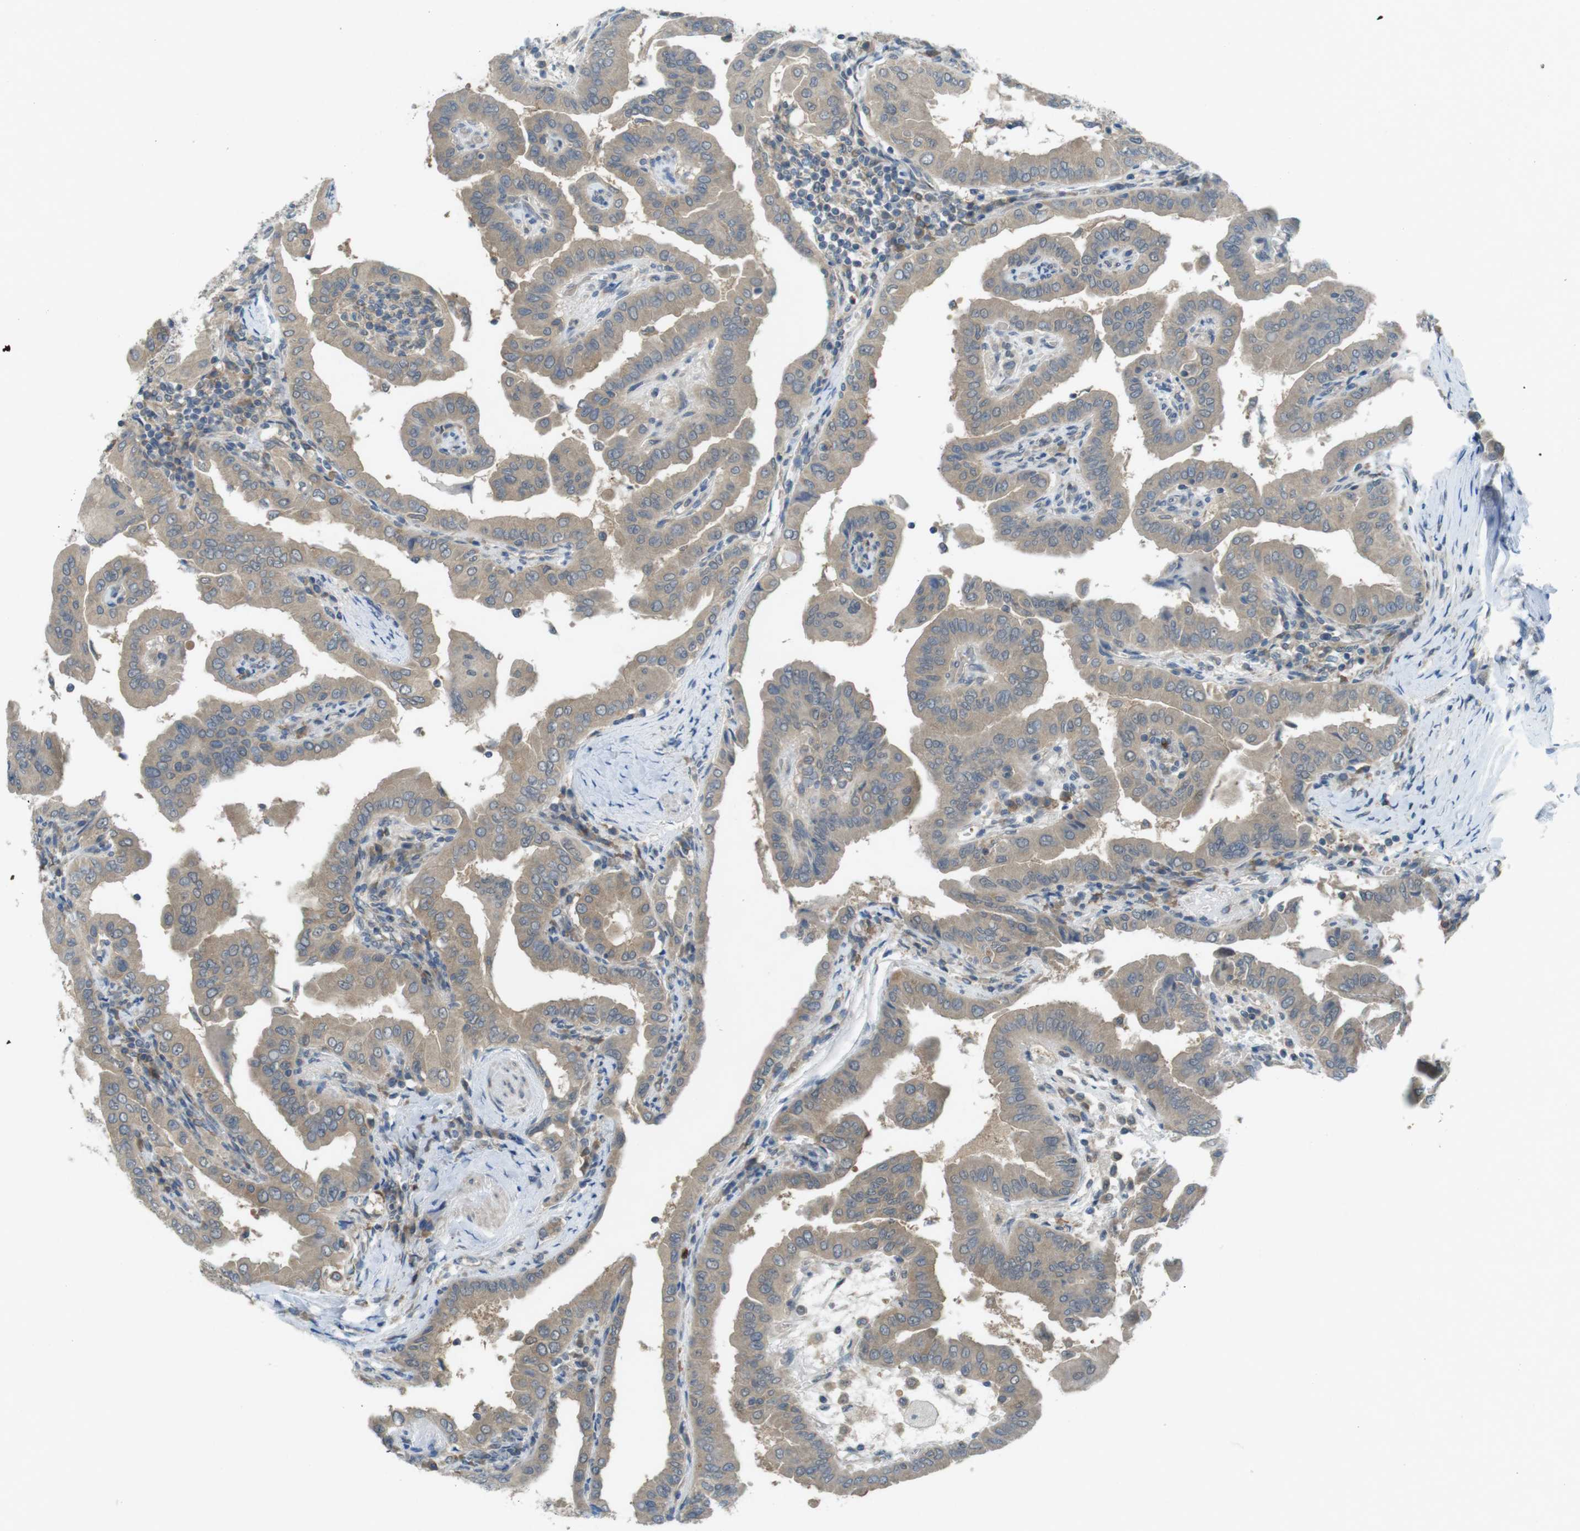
{"staining": {"intensity": "weak", "quantity": ">75%", "location": "cytoplasmic/membranous"}, "tissue": "thyroid cancer", "cell_type": "Tumor cells", "image_type": "cancer", "snomed": [{"axis": "morphology", "description": "Papillary adenocarcinoma, NOS"}, {"axis": "topography", "description": "Thyroid gland"}], "caption": "Thyroid papillary adenocarcinoma tissue demonstrates weak cytoplasmic/membranous expression in approximately >75% of tumor cells, visualized by immunohistochemistry. The staining is performed using DAB brown chromogen to label protein expression. The nuclei are counter-stained blue using hematoxylin.", "gene": "SUGT1", "patient": {"sex": "male", "age": 33}}